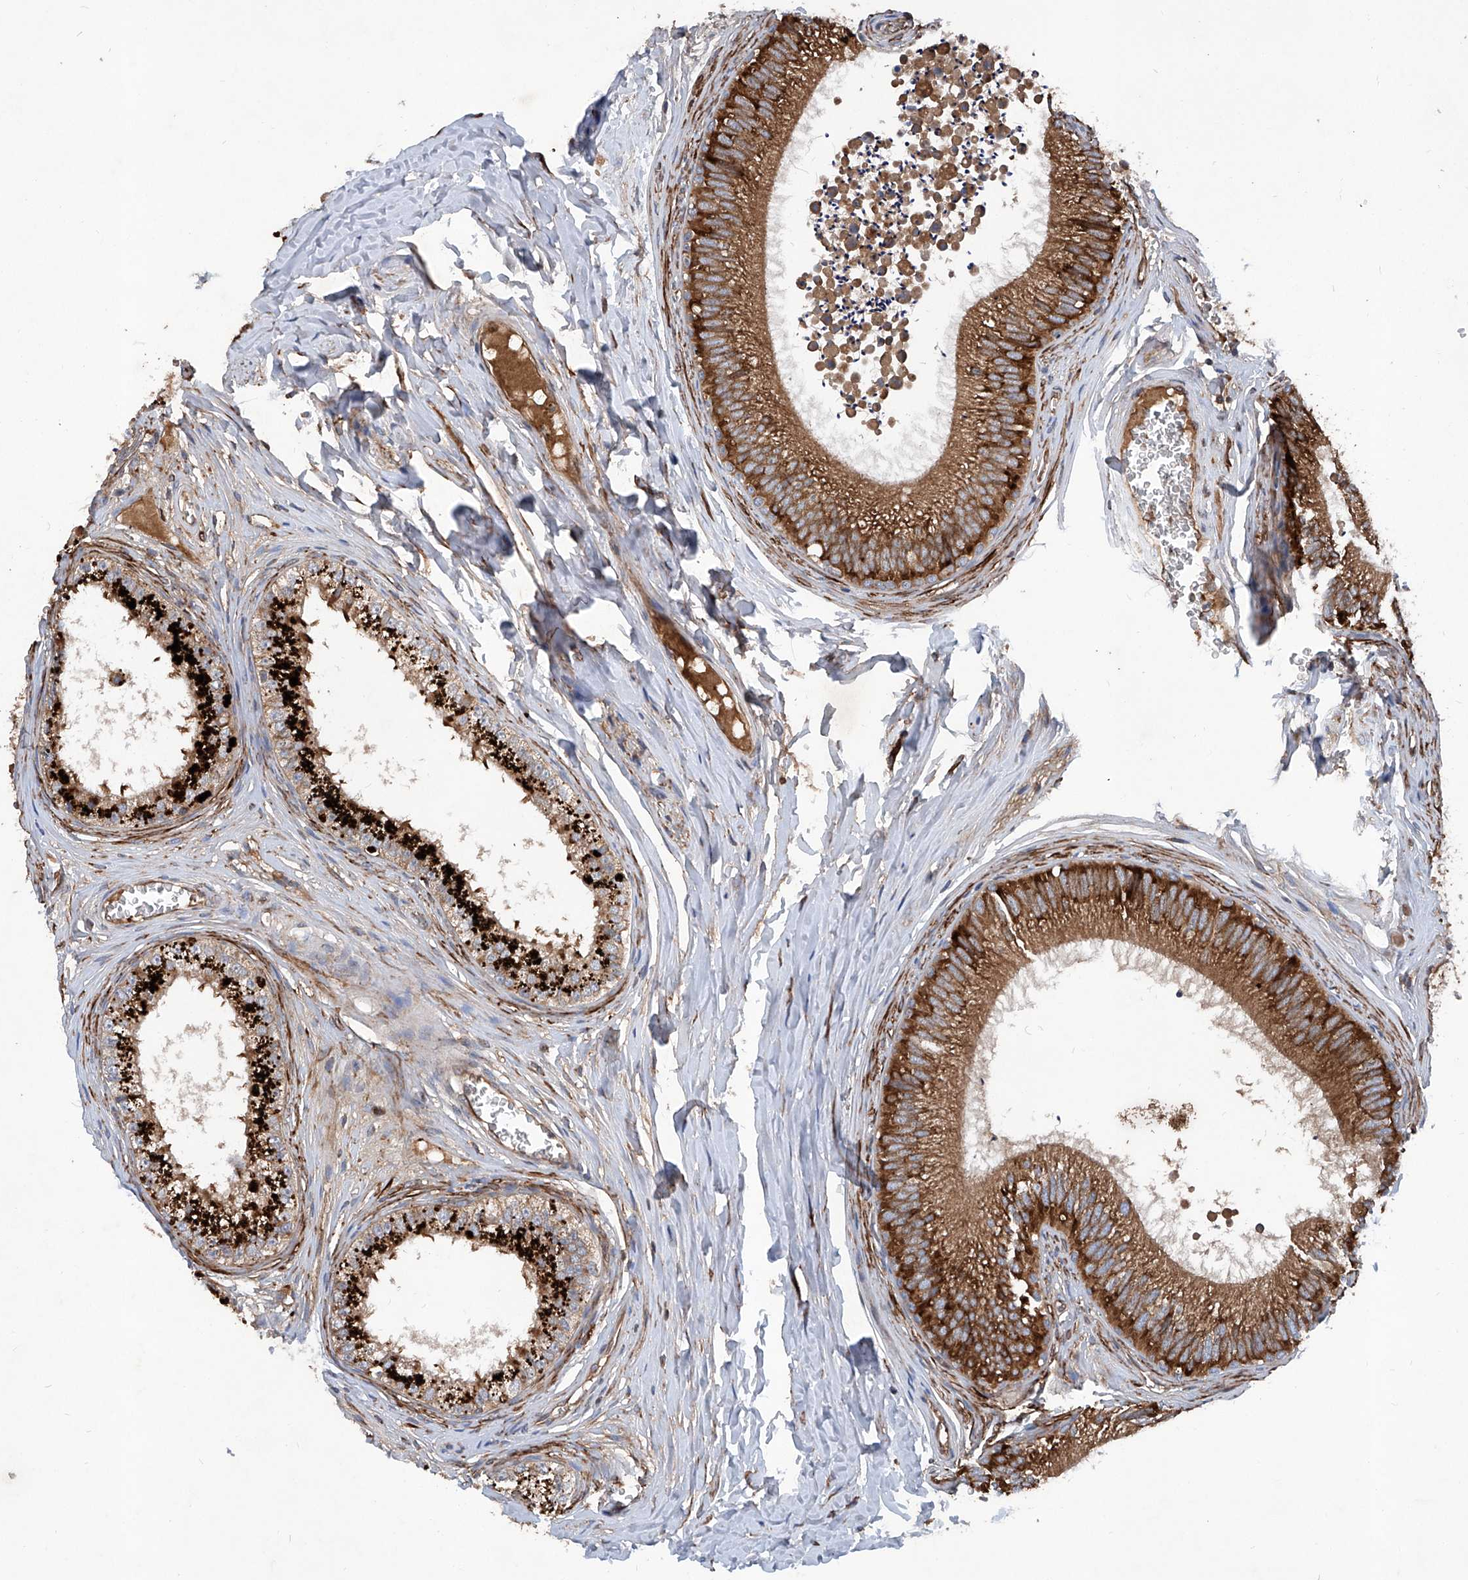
{"staining": {"intensity": "strong", "quantity": ">75%", "location": "cytoplasmic/membranous"}, "tissue": "epididymis", "cell_type": "Glandular cells", "image_type": "normal", "snomed": [{"axis": "morphology", "description": "Normal tissue, NOS"}, {"axis": "topography", "description": "Epididymis"}], "caption": "This micrograph reveals unremarkable epididymis stained with IHC to label a protein in brown. The cytoplasmic/membranous of glandular cells show strong positivity for the protein. Nuclei are counter-stained blue.", "gene": "ASCC3", "patient": {"sex": "male", "age": 29}}